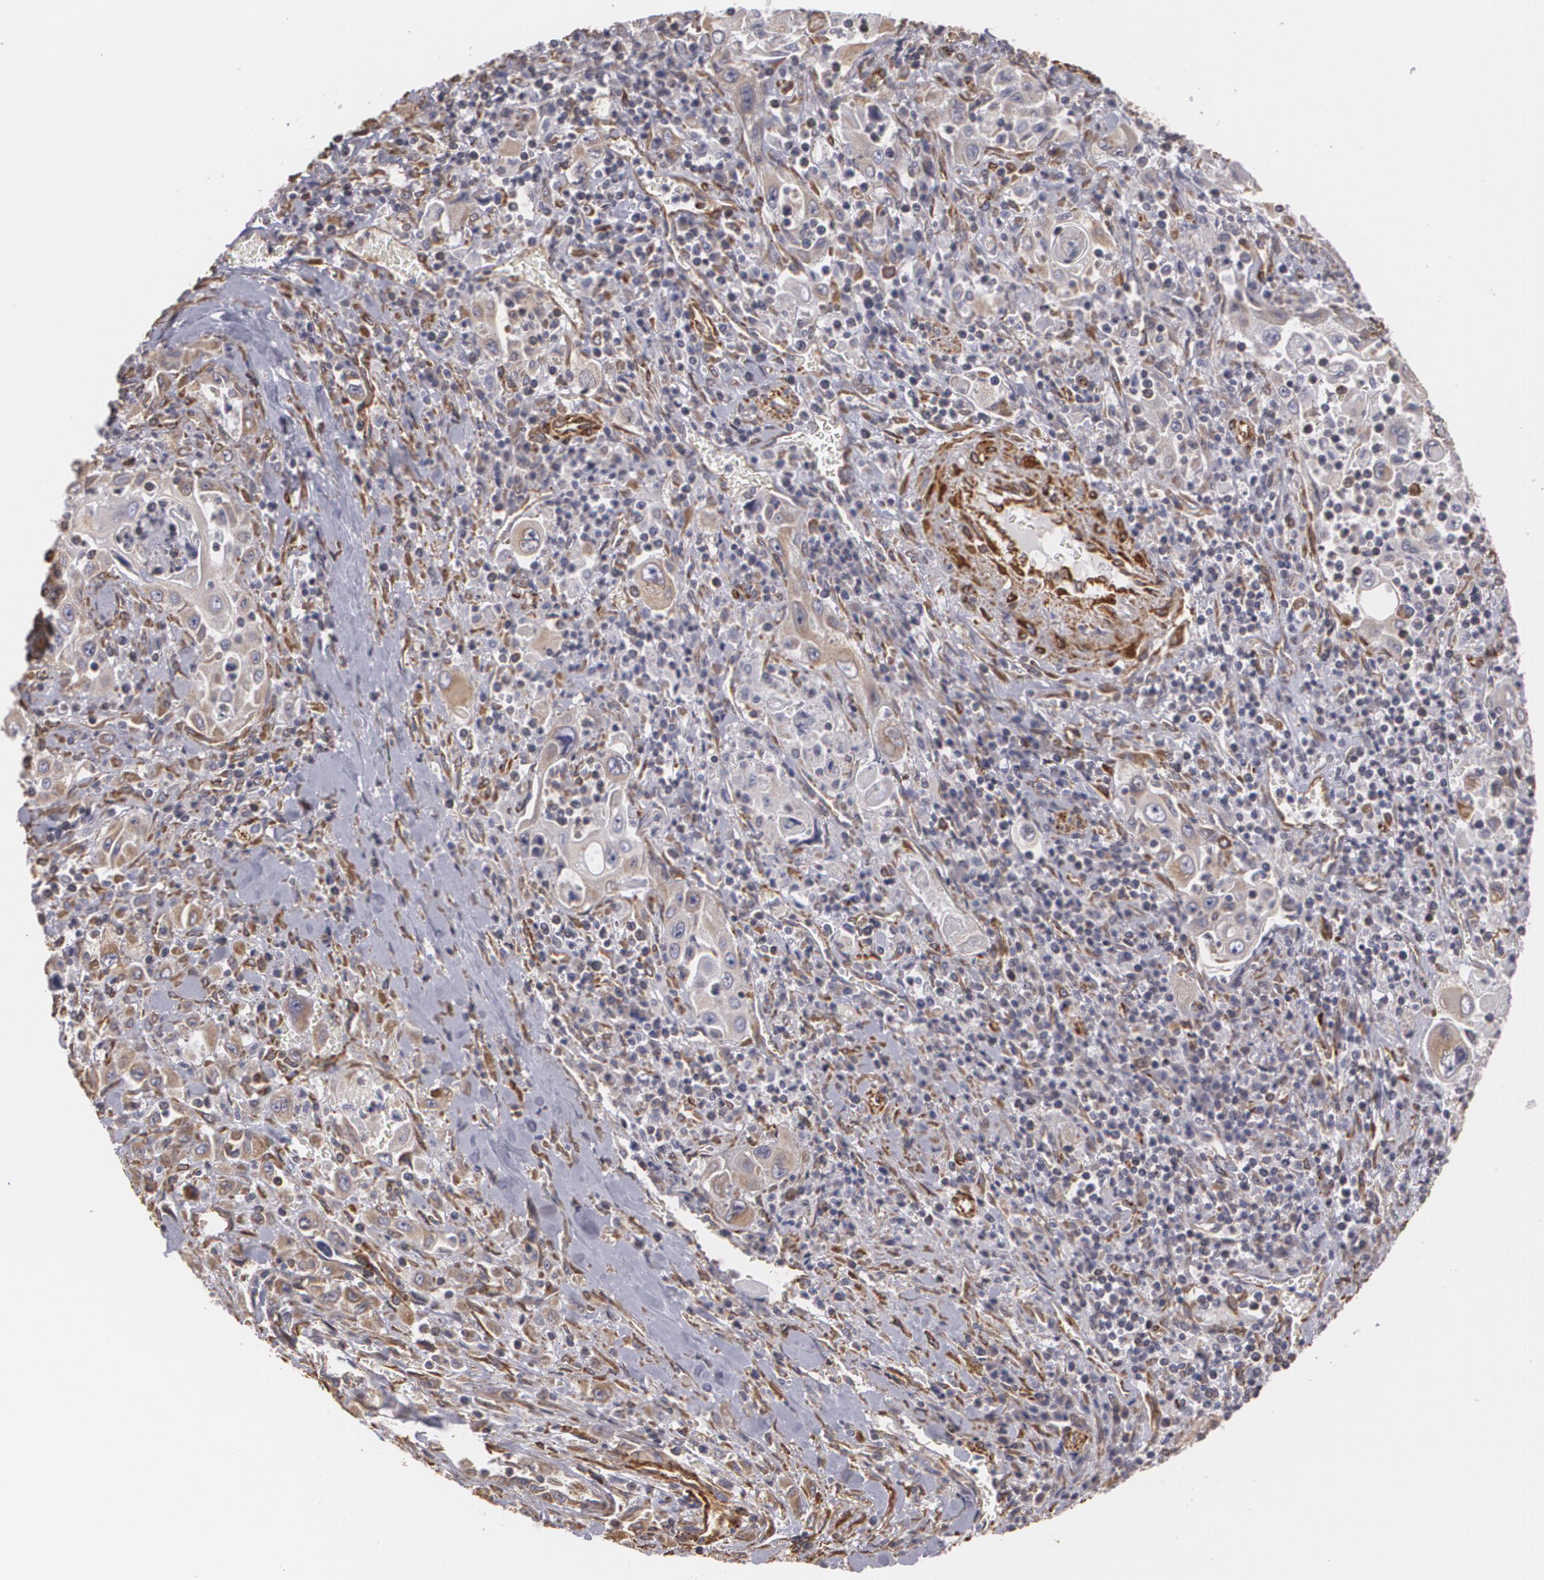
{"staining": {"intensity": "weak", "quantity": "25%-75%", "location": "cytoplasmic/membranous"}, "tissue": "pancreatic cancer", "cell_type": "Tumor cells", "image_type": "cancer", "snomed": [{"axis": "morphology", "description": "Adenocarcinoma, NOS"}, {"axis": "topography", "description": "Pancreas"}], "caption": "Immunohistochemical staining of pancreatic adenocarcinoma shows weak cytoplasmic/membranous protein staining in about 25%-75% of tumor cells.", "gene": "CYB5R3", "patient": {"sex": "male", "age": 70}}